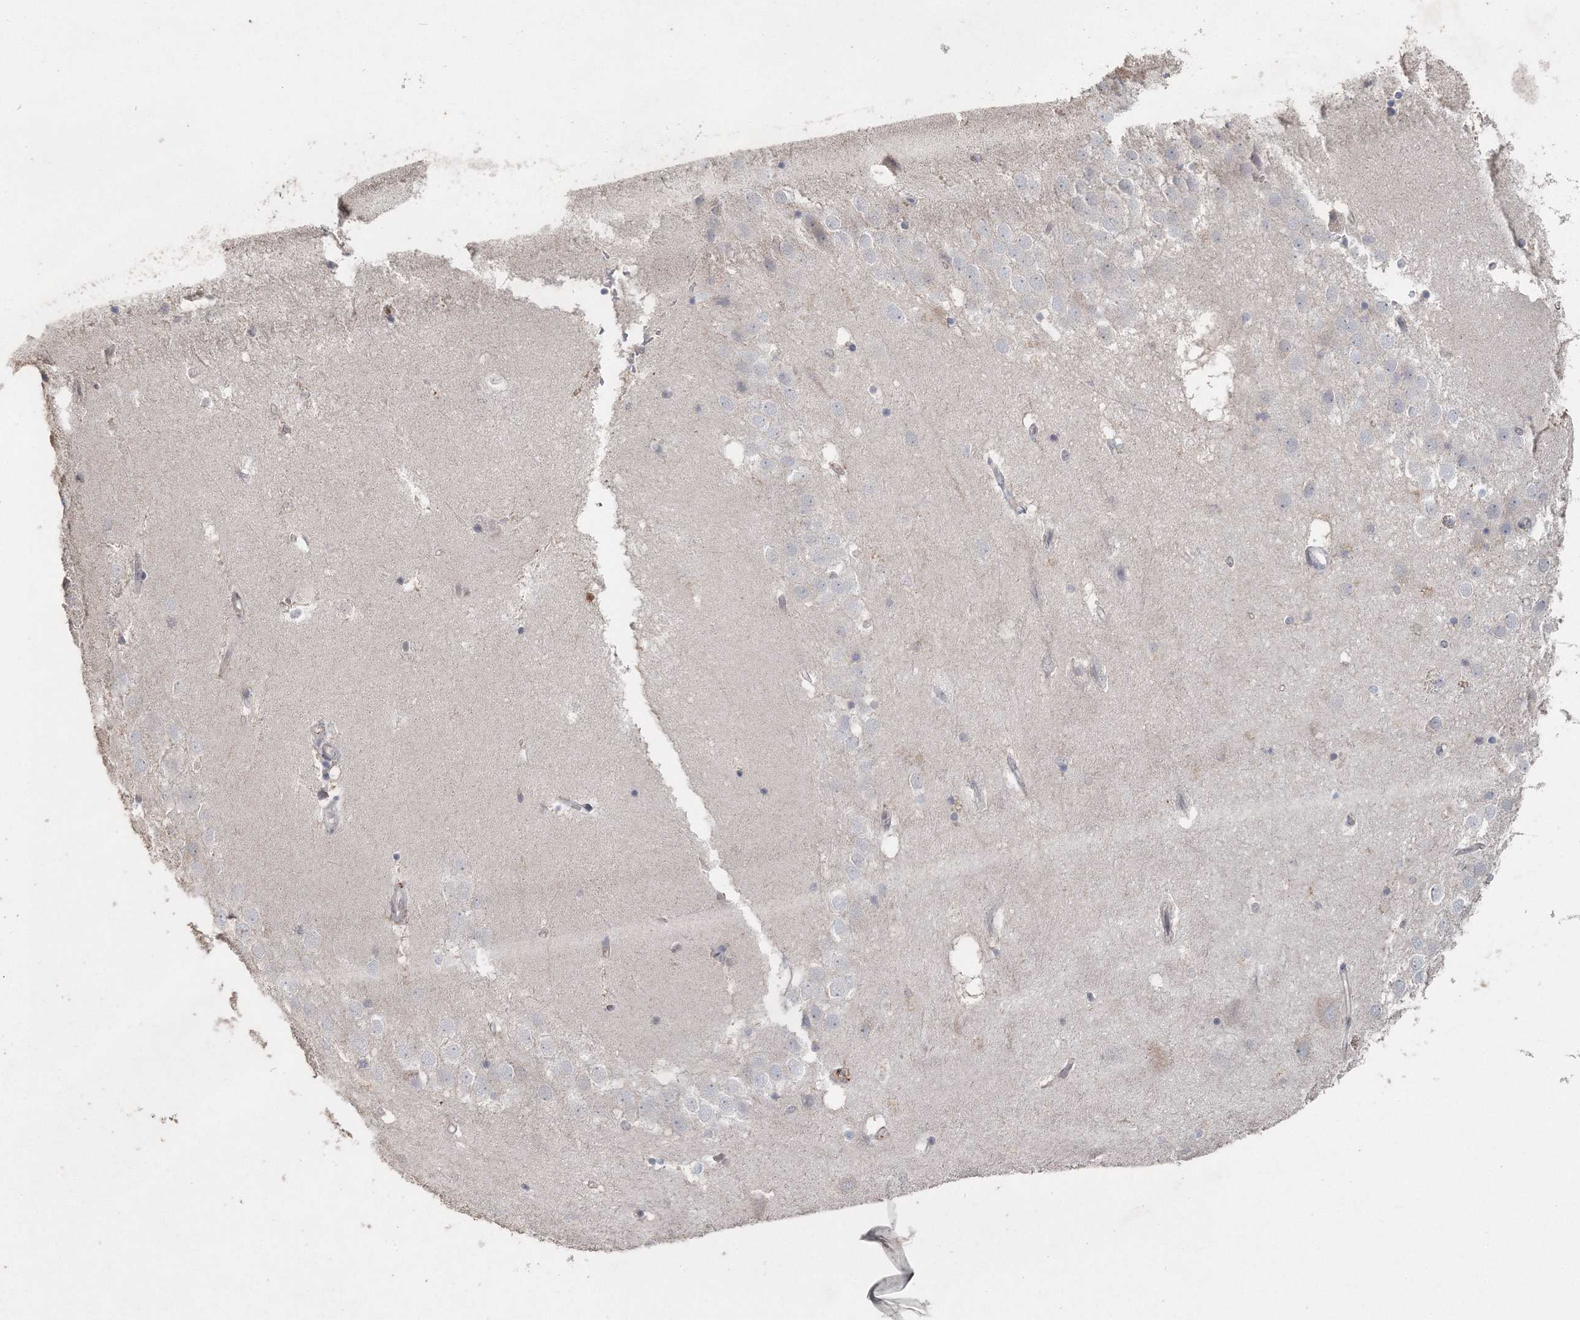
{"staining": {"intensity": "negative", "quantity": "none", "location": "none"}, "tissue": "hippocampus", "cell_type": "Glial cells", "image_type": "normal", "snomed": [{"axis": "morphology", "description": "Normal tissue, NOS"}, {"axis": "topography", "description": "Hippocampus"}], "caption": "This is a photomicrograph of IHC staining of normal hippocampus, which shows no staining in glial cells. (IHC, brightfield microscopy, high magnification).", "gene": "UIMC1", "patient": {"sex": "female", "age": 52}}